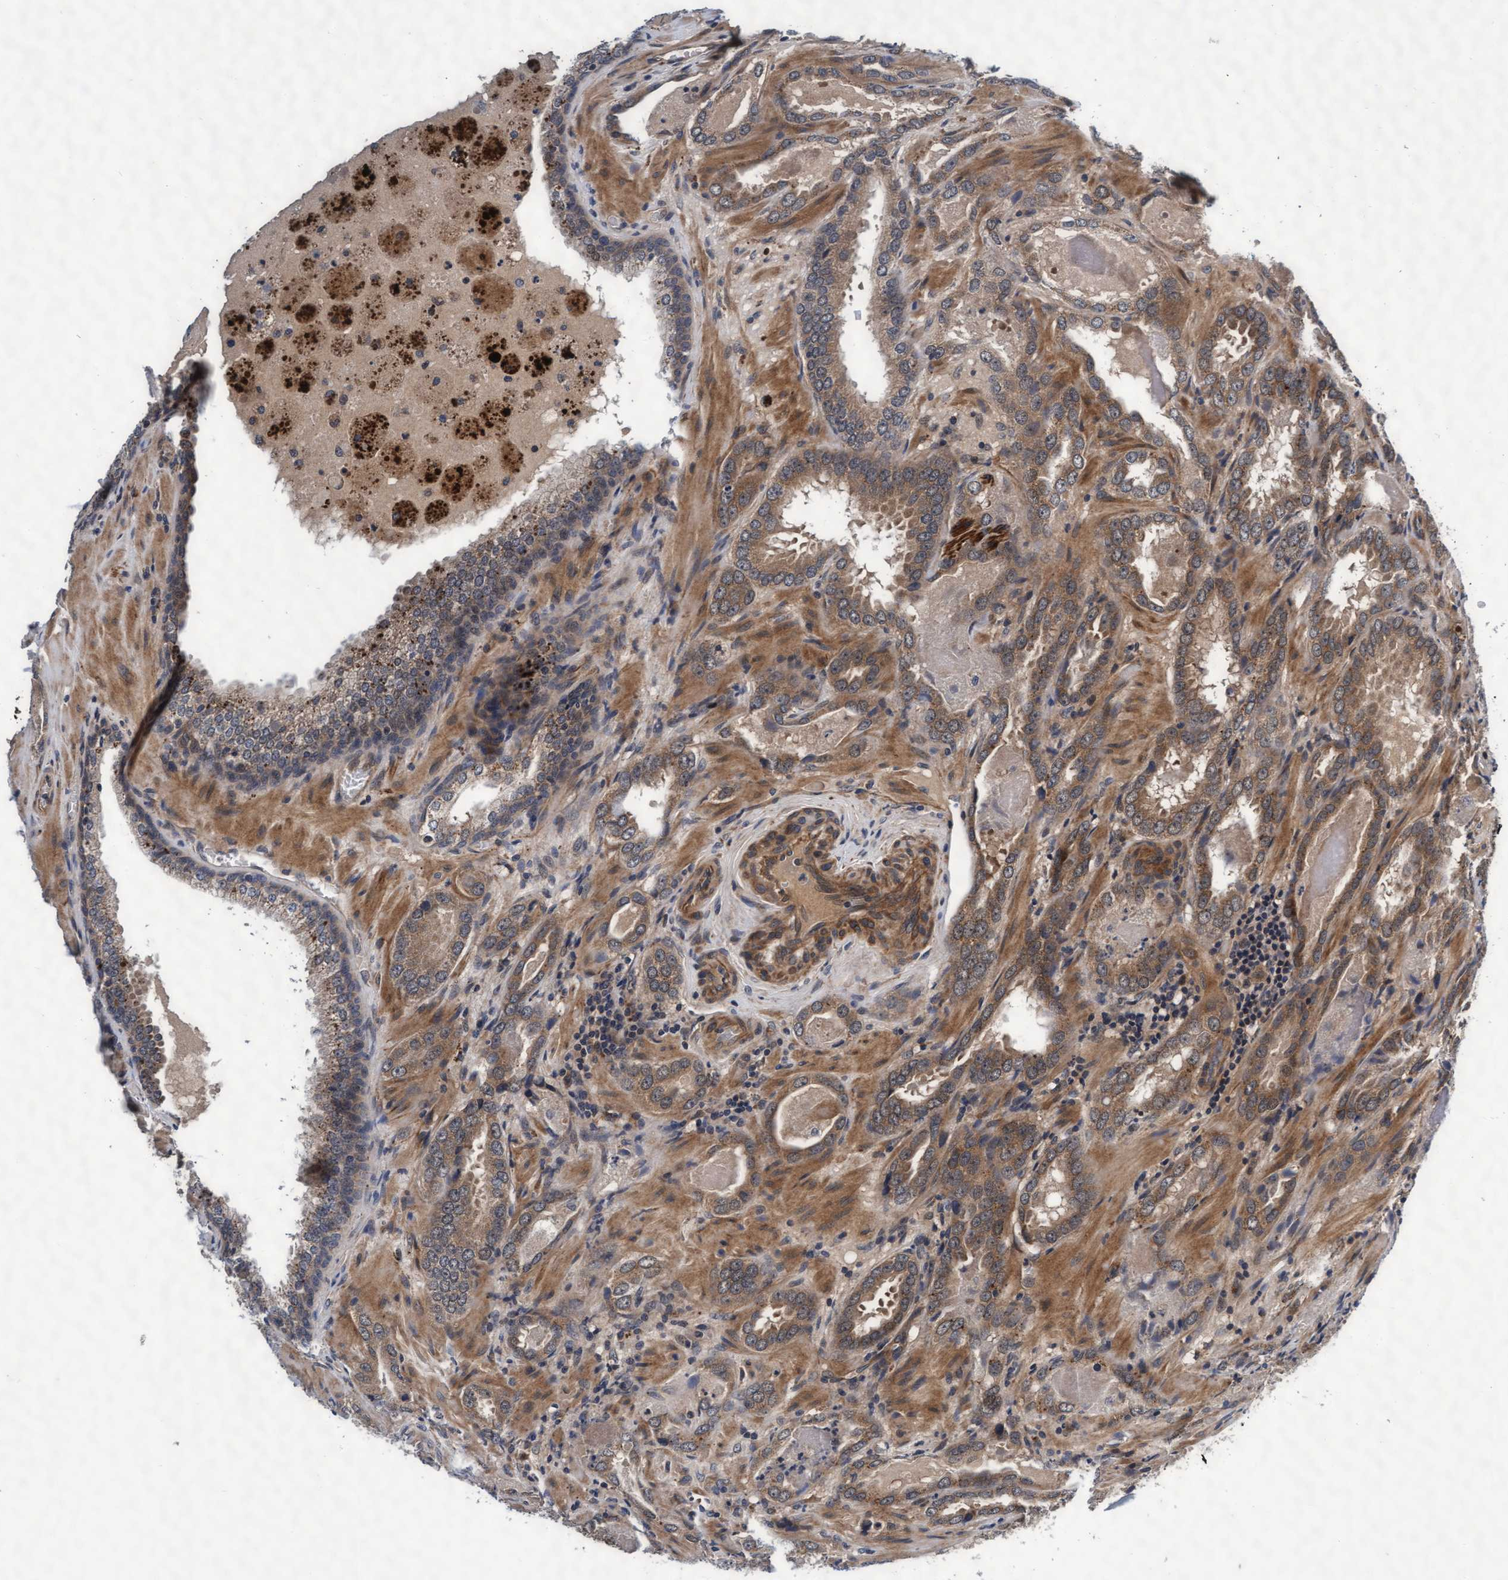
{"staining": {"intensity": "moderate", "quantity": ">75%", "location": "cytoplasmic/membranous"}, "tissue": "prostate cancer", "cell_type": "Tumor cells", "image_type": "cancer", "snomed": [{"axis": "morphology", "description": "Adenocarcinoma, Low grade"}, {"axis": "topography", "description": "Prostate"}], "caption": "Prostate cancer (adenocarcinoma (low-grade)) stained with a brown dye displays moderate cytoplasmic/membranous positive expression in about >75% of tumor cells.", "gene": "EFCAB13", "patient": {"sex": "male", "age": 51}}